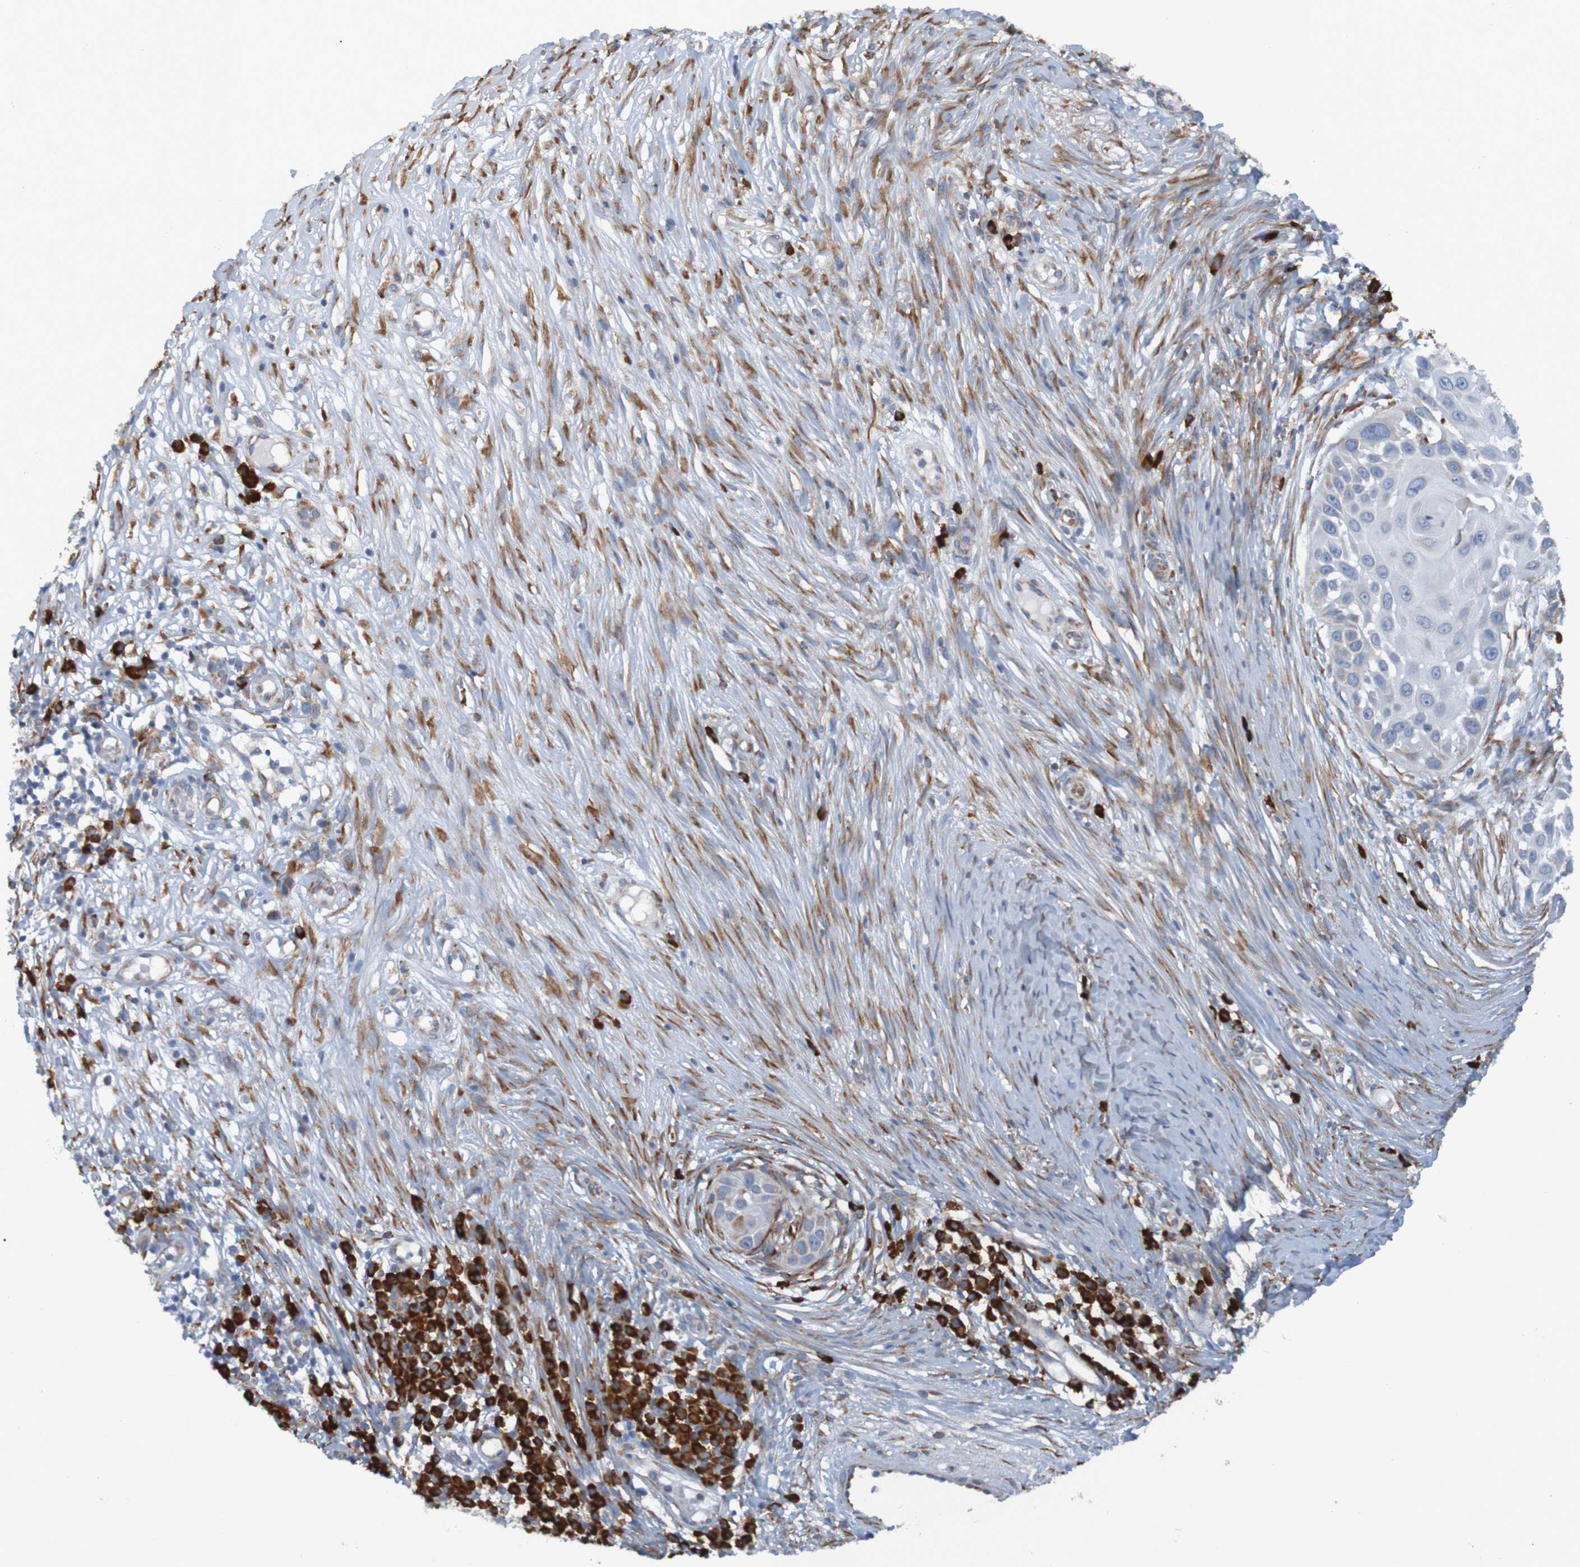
{"staining": {"intensity": "negative", "quantity": "none", "location": "none"}, "tissue": "skin cancer", "cell_type": "Tumor cells", "image_type": "cancer", "snomed": [{"axis": "morphology", "description": "Squamous cell carcinoma, NOS"}, {"axis": "topography", "description": "Skin"}], "caption": "IHC image of neoplastic tissue: human skin cancer stained with DAB (3,3'-diaminobenzidine) displays no significant protein positivity in tumor cells.", "gene": "SSR1", "patient": {"sex": "female", "age": 44}}